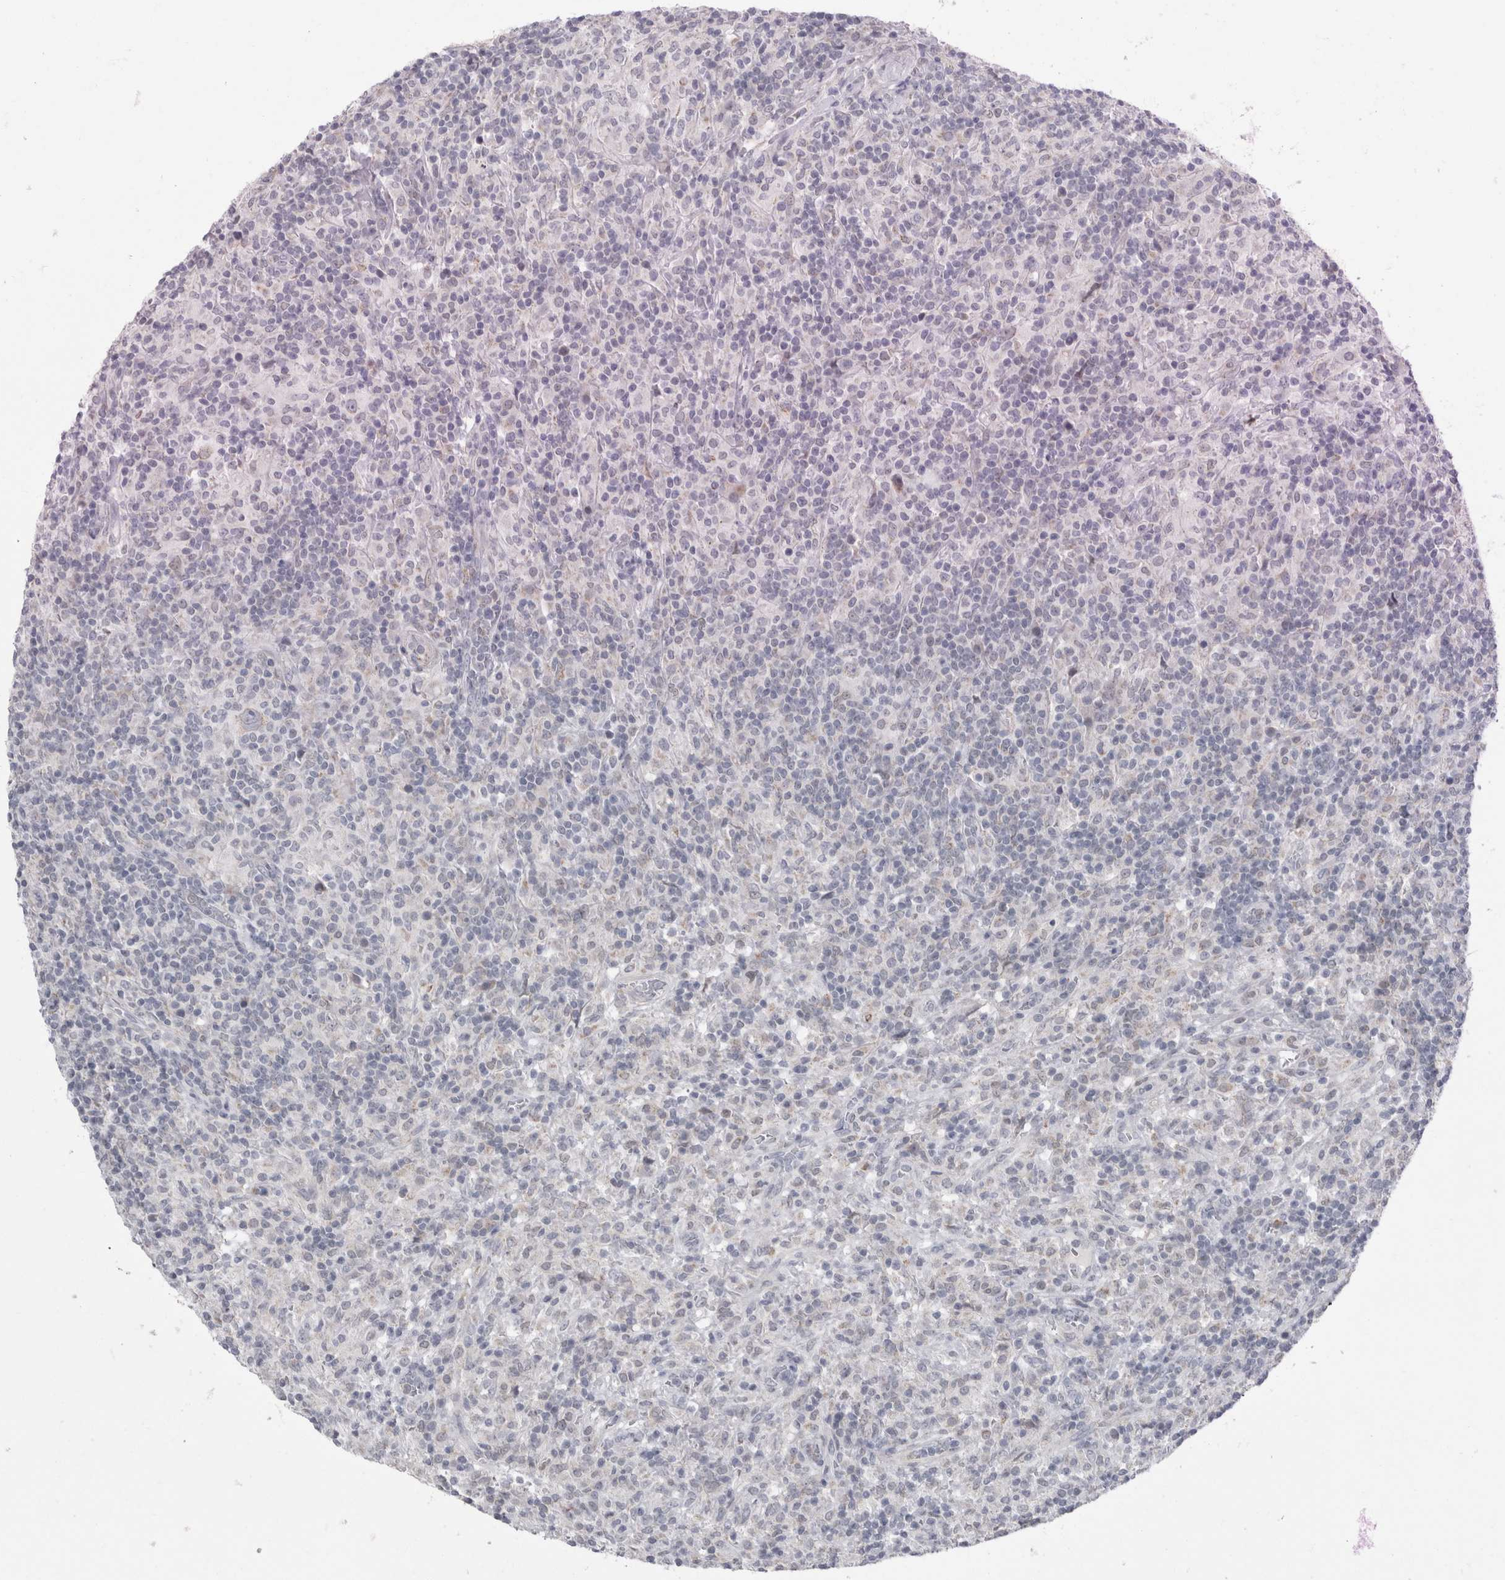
{"staining": {"intensity": "negative", "quantity": "none", "location": "none"}, "tissue": "lymphoma", "cell_type": "Tumor cells", "image_type": "cancer", "snomed": [{"axis": "morphology", "description": "Hodgkin's disease, NOS"}, {"axis": "topography", "description": "Lymph node"}], "caption": "High magnification brightfield microscopy of Hodgkin's disease stained with DAB (3,3'-diaminobenzidine) (brown) and counterstained with hematoxylin (blue): tumor cells show no significant positivity. (DAB IHC visualized using brightfield microscopy, high magnification).", "gene": "PLIN1", "patient": {"sex": "male", "age": 70}}